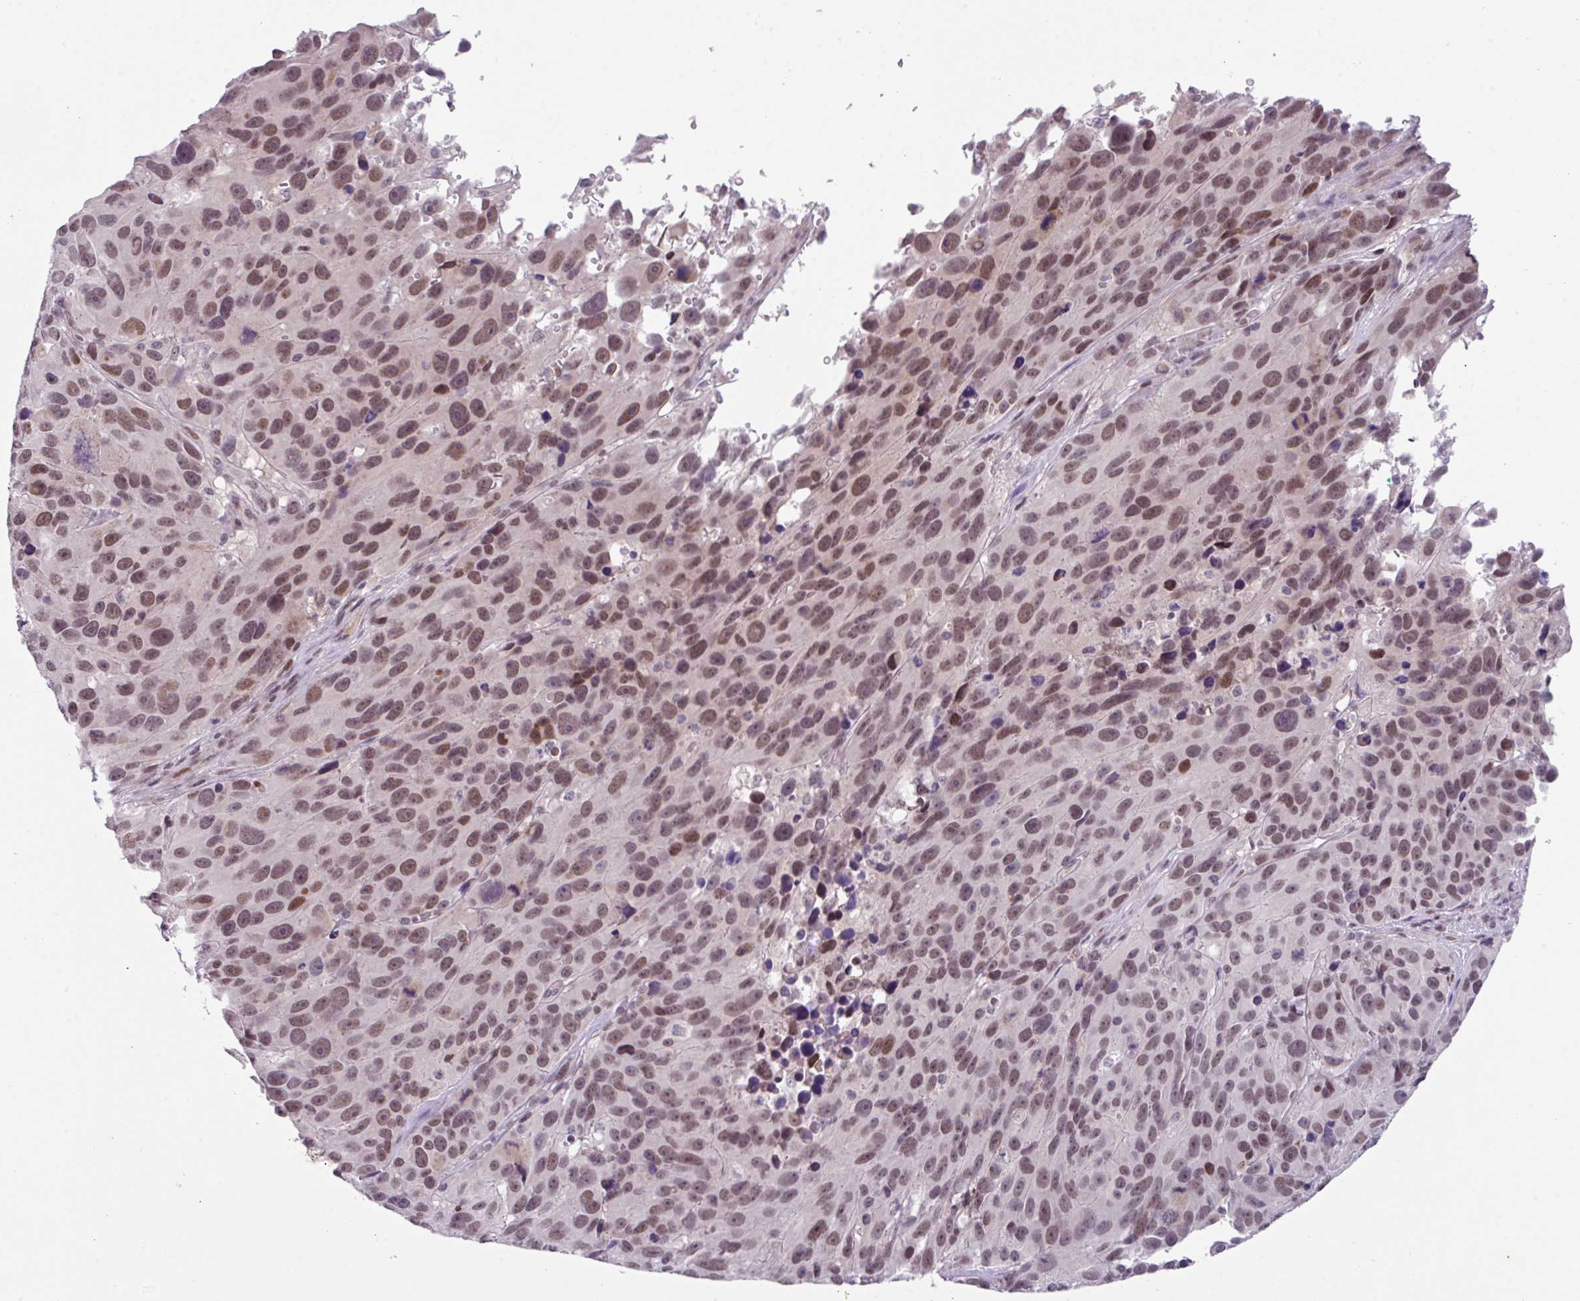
{"staining": {"intensity": "moderate", "quantity": ">75%", "location": "nuclear"}, "tissue": "melanoma", "cell_type": "Tumor cells", "image_type": "cancer", "snomed": [{"axis": "morphology", "description": "Malignant melanoma, NOS"}, {"axis": "topography", "description": "Skin"}], "caption": "Melanoma tissue exhibits moderate nuclear staining in approximately >75% of tumor cells, visualized by immunohistochemistry. (DAB (3,3'-diaminobenzidine) IHC with brightfield microscopy, high magnification).", "gene": "ZFP3", "patient": {"sex": "male", "age": 84}}